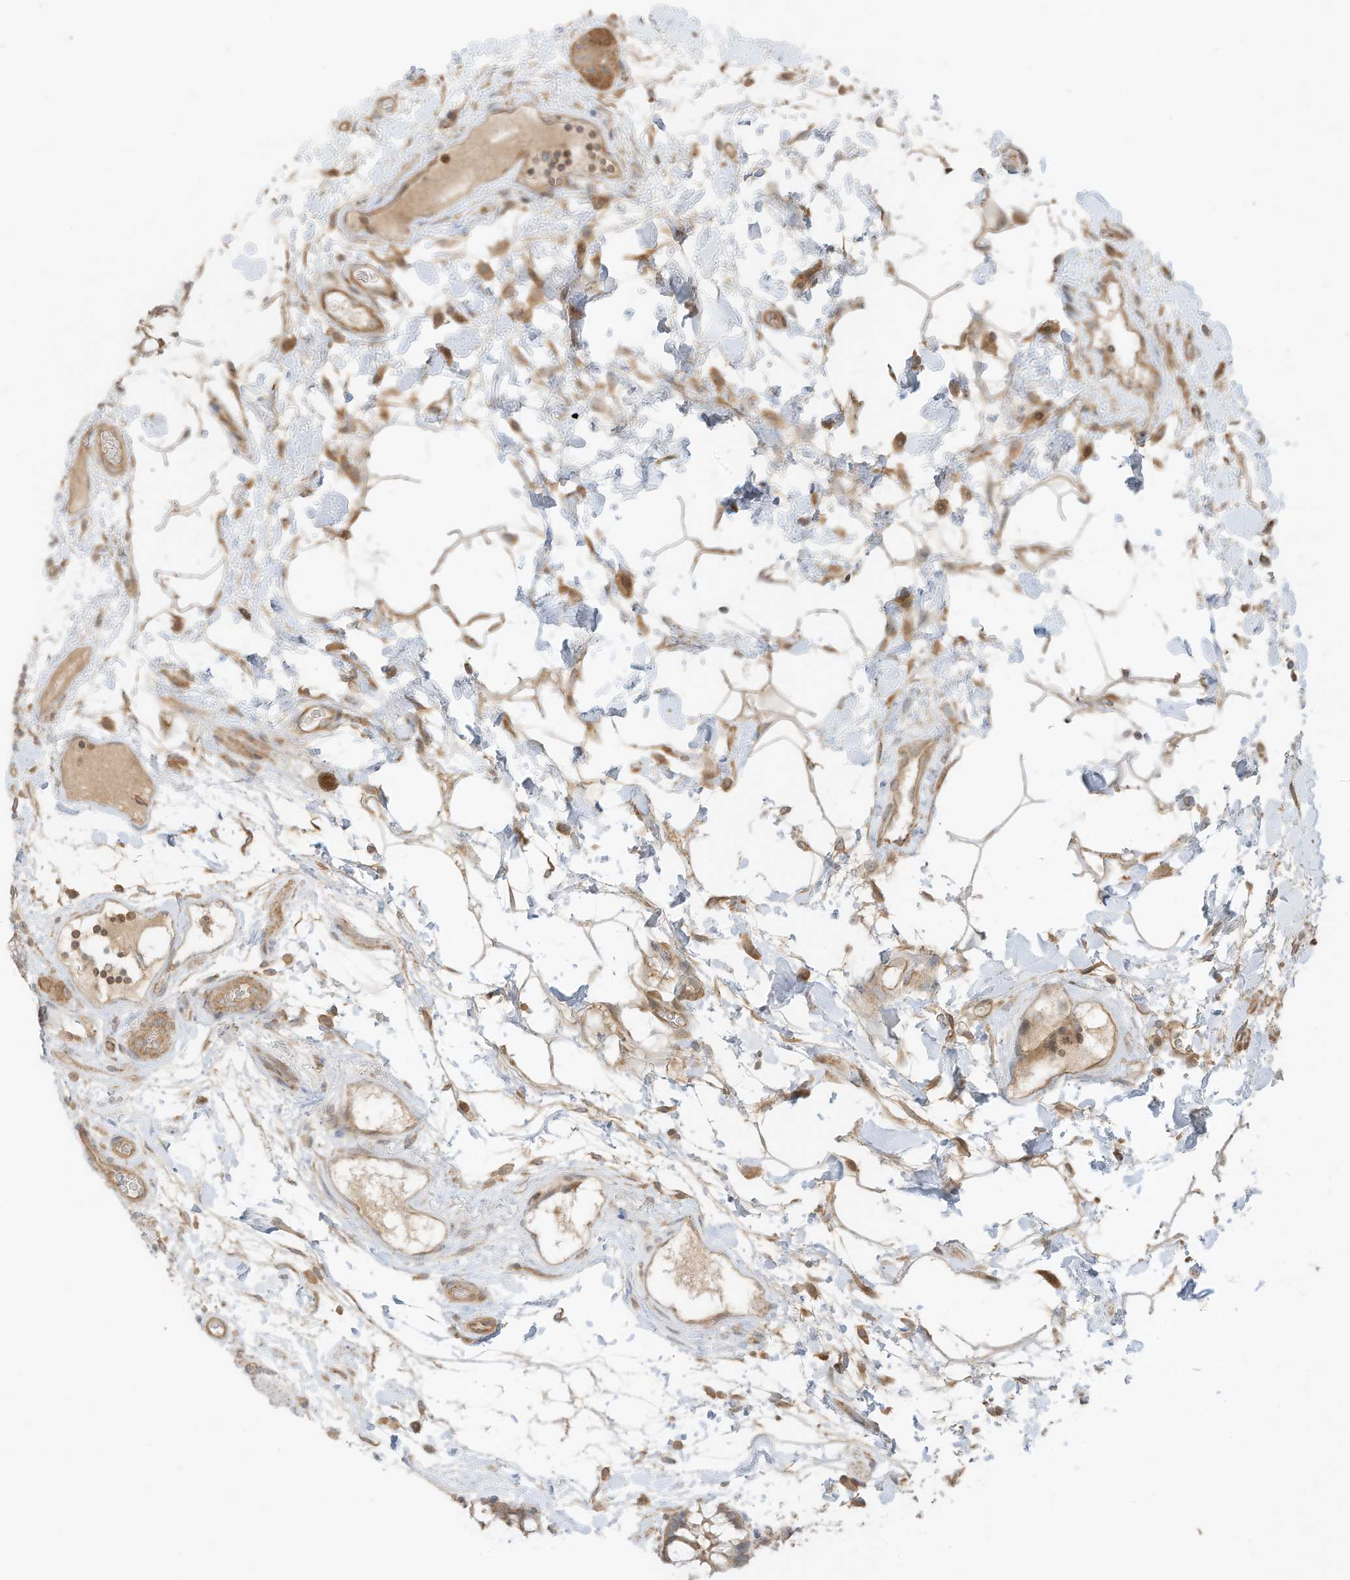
{"staining": {"intensity": "weak", "quantity": ">75%", "location": "cytoplasmic/membranous"}, "tissue": "colon", "cell_type": "Endothelial cells", "image_type": "normal", "snomed": [{"axis": "morphology", "description": "Normal tissue, NOS"}, {"axis": "topography", "description": "Colon"}], "caption": "Human colon stained with a protein marker reveals weak staining in endothelial cells.", "gene": "SLC25A12", "patient": {"sex": "female", "age": 79}}